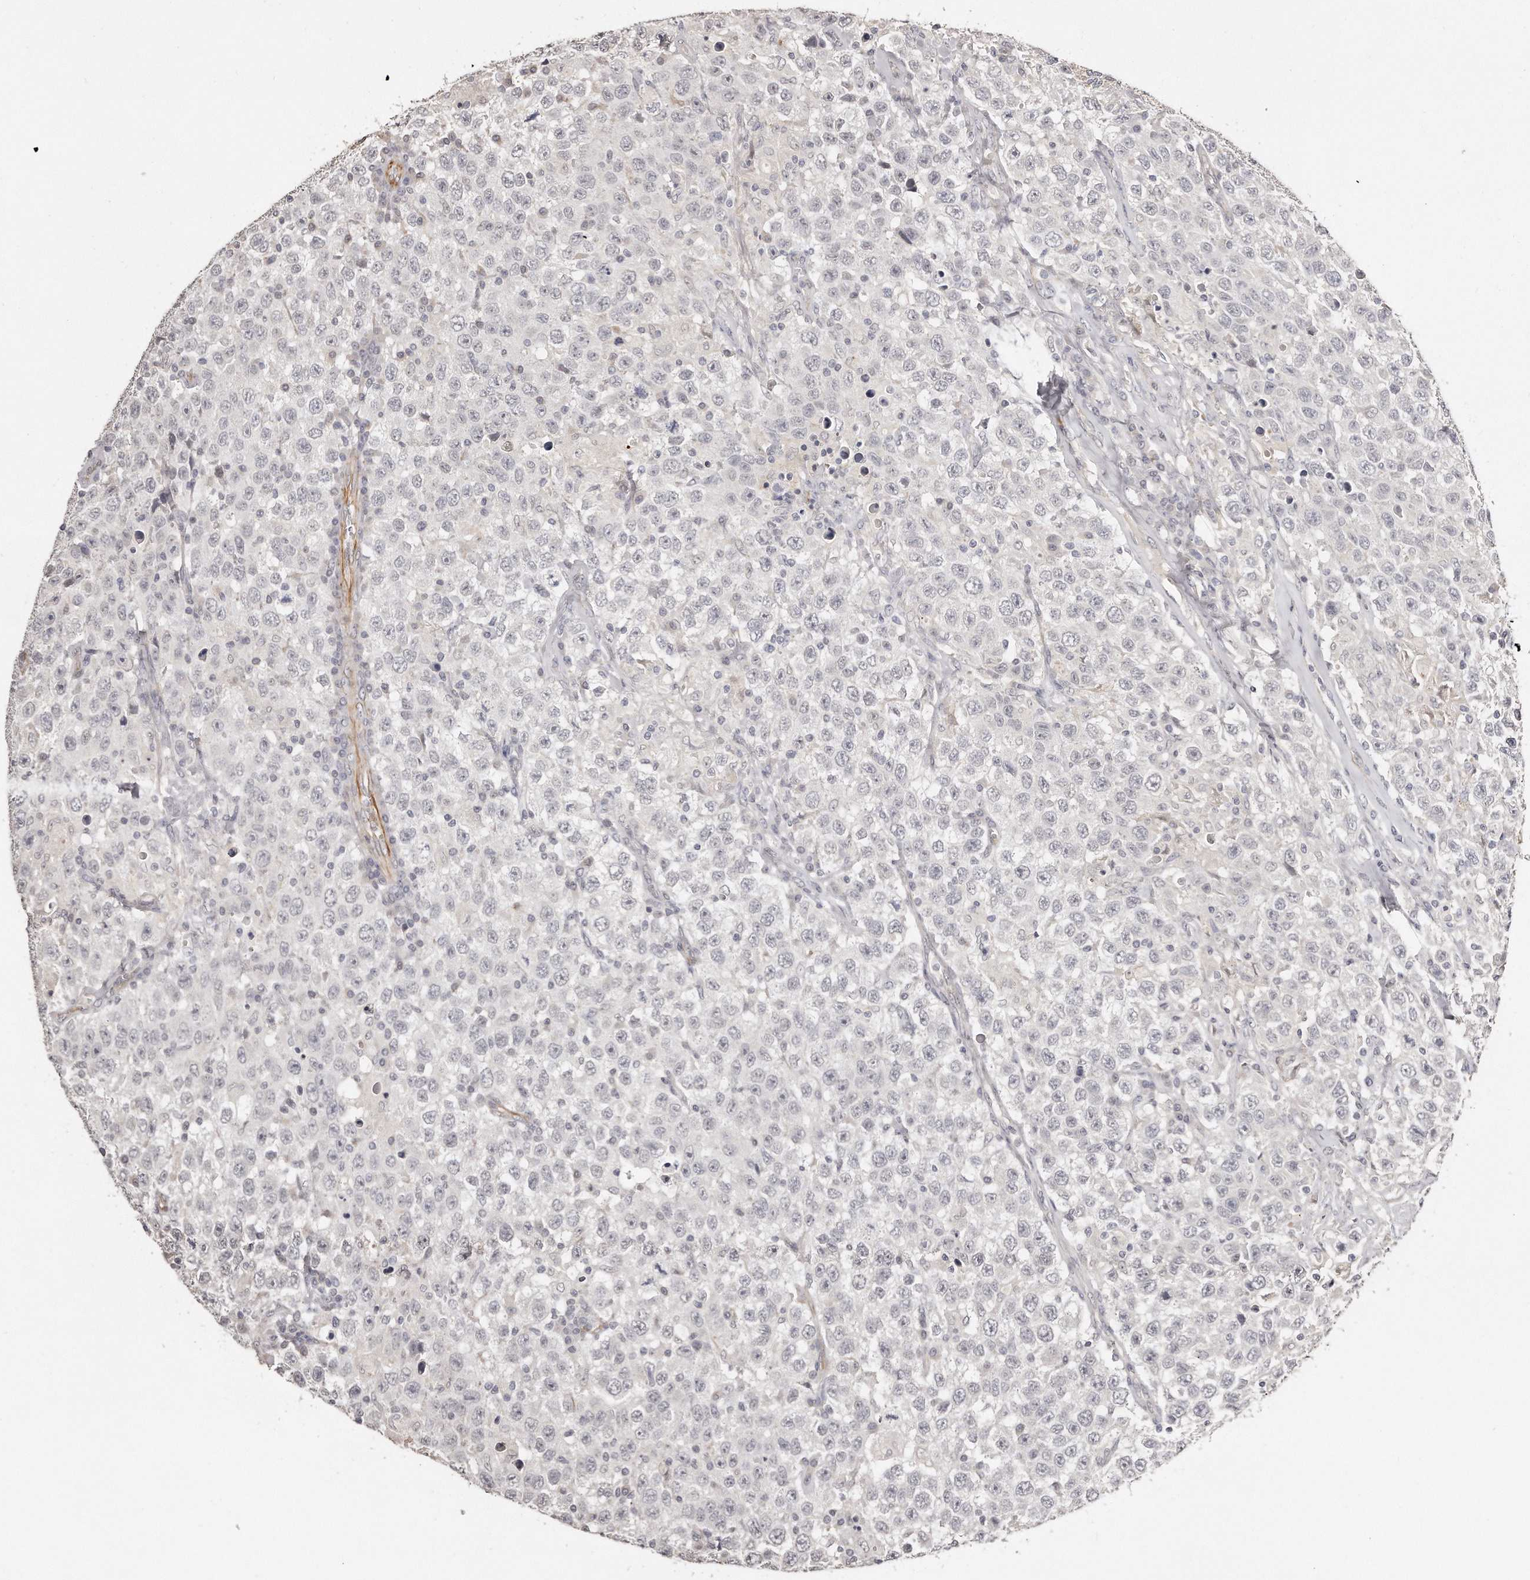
{"staining": {"intensity": "negative", "quantity": "none", "location": "none"}, "tissue": "testis cancer", "cell_type": "Tumor cells", "image_type": "cancer", "snomed": [{"axis": "morphology", "description": "Seminoma, NOS"}, {"axis": "topography", "description": "Testis"}], "caption": "A micrograph of testis cancer (seminoma) stained for a protein shows no brown staining in tumor cells.", "gene": "ZYG11A", "patient": {"sex": "male", "age": 41}}